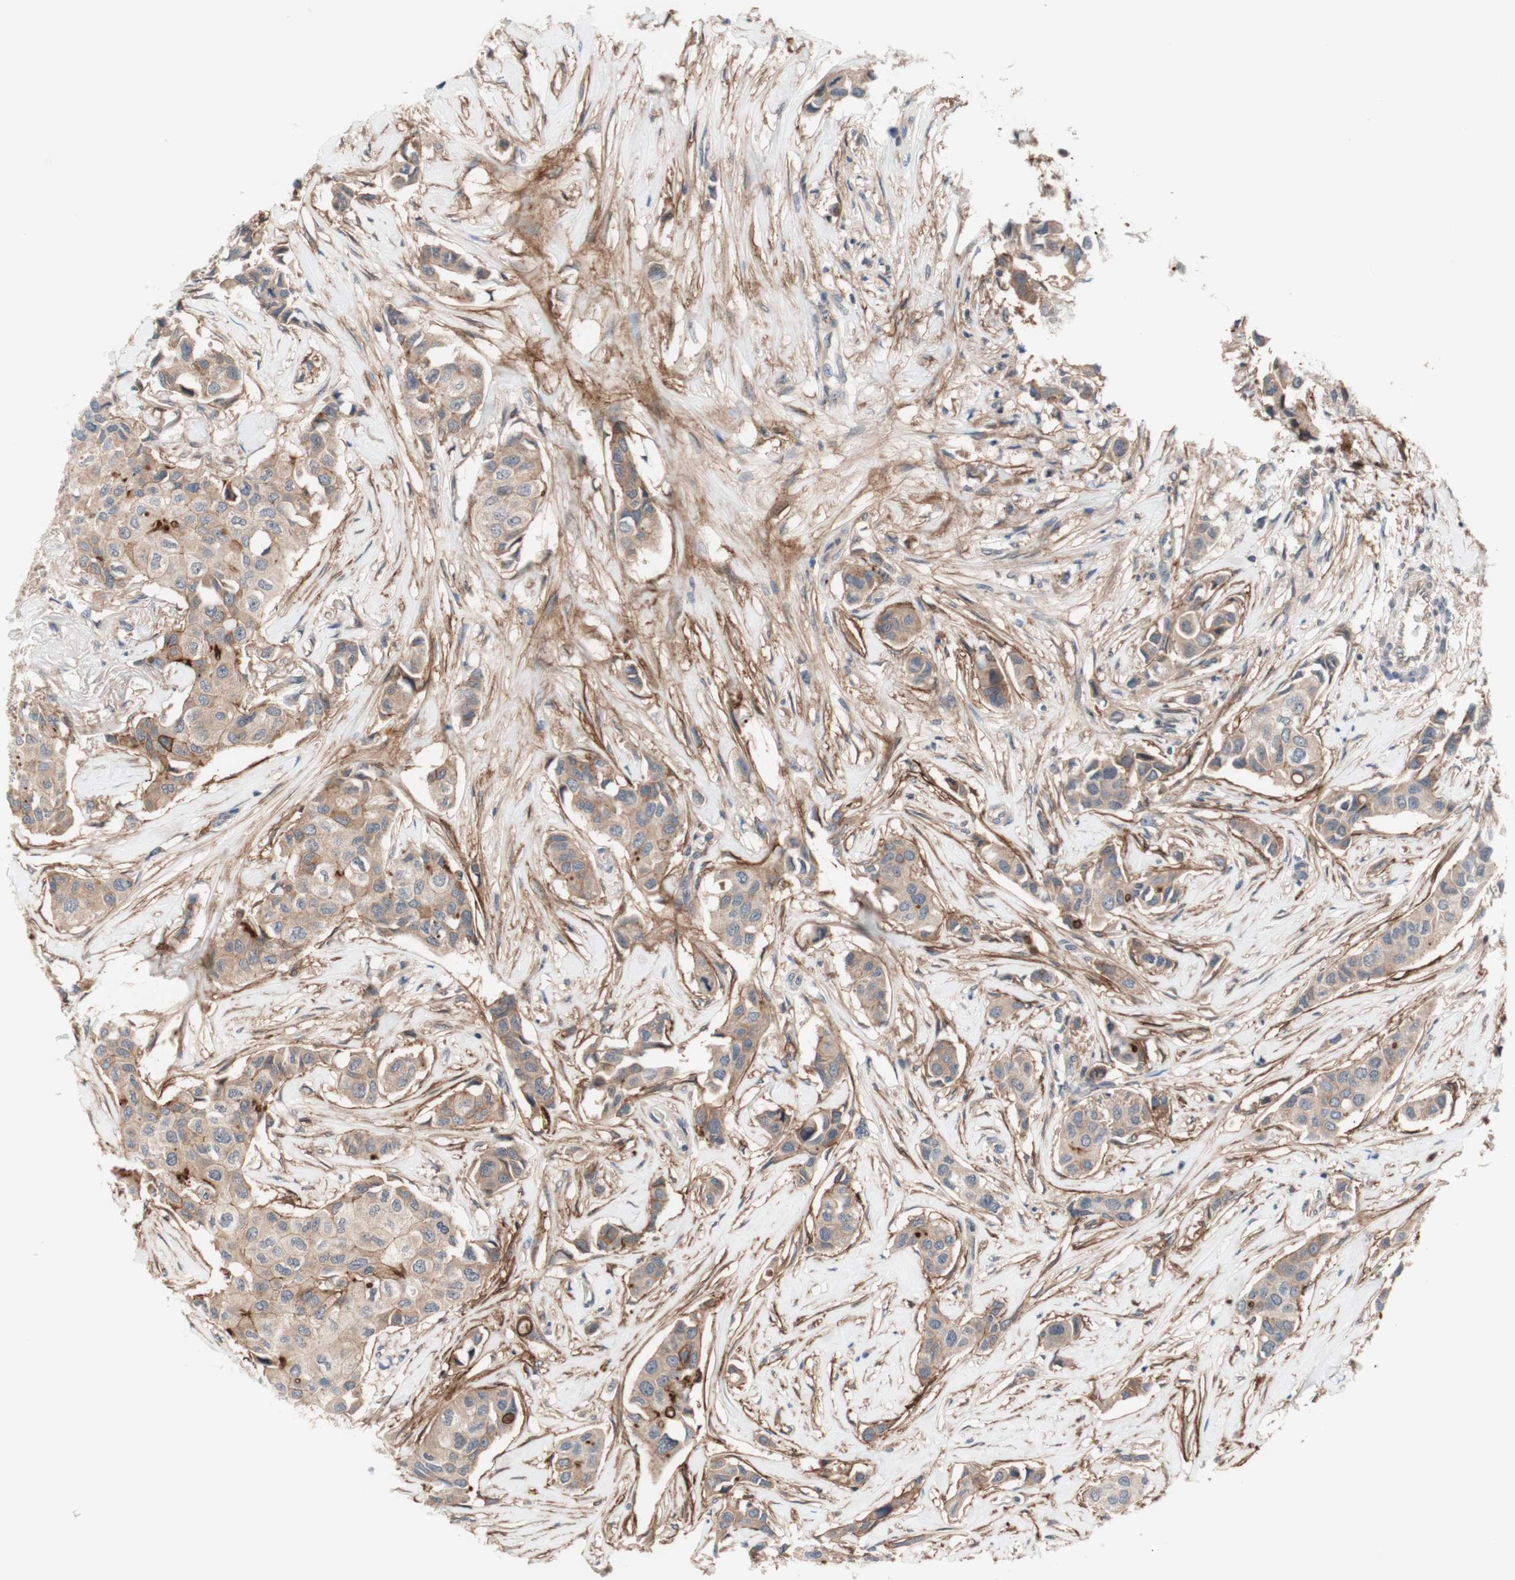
{"staining": {"intensity": "weak", "quantity": ">75%", "location": "cytoplasmic/membranous"}, "tissue": "breast cancer", "cell_type": "Tumor cells", "image_type": "cancer", "snomed": [{"axis": "morphology", "description": "Duct carcinoma"}, {"axis": "topography", "description": "Breast"}], "caption": "This is an image of immunohistochemistry (IHC) staining of breast infiltrating ductal carcinoma, which shows weak expression in the cytoplasmic/membranous of tumor cells.", "gene": "CD55", "patient": {"sex": "female", "age": 80}}